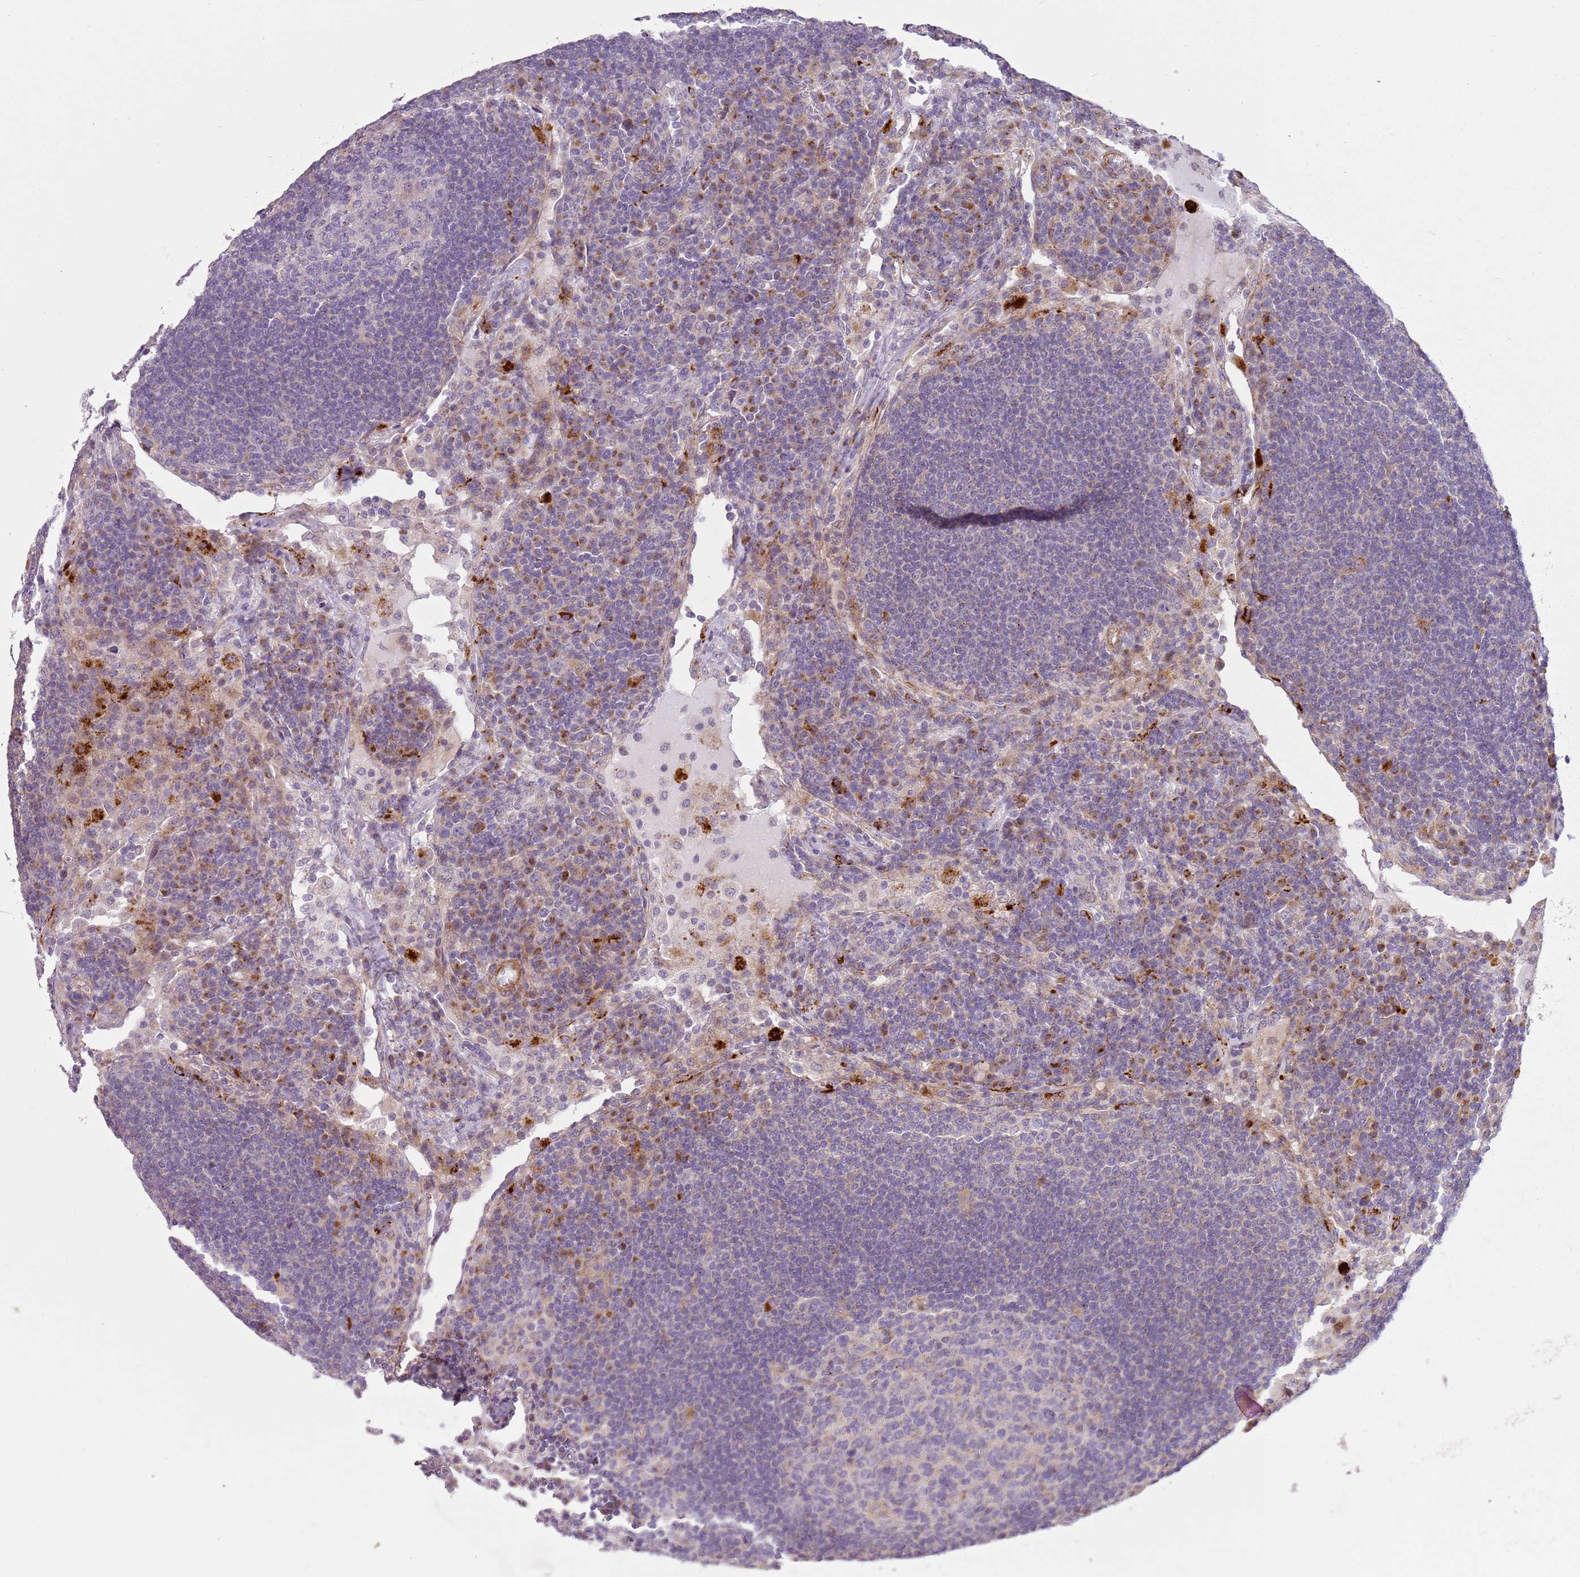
{"staining": {"intensity": "negative", "quantity": "none", "location": "none"}, "tissue": "lymph node", "cell_type": "Germinal center cells", "image_type": "normal", "snomed": [{"axis": "morphology", "description": "Normal tissue, NOS"}, {"axis": "topography", "description": "Lymph node"}], "caption": "Protein analysis of benign lymph node exhibits no significant positivity in germinal center cells. The staining is performed using DAB brown chromogen with nuclei counter-stained in using hematoxylin.", "gene": "PVRIG", "patient": {"sex": "female", "age": 53}}